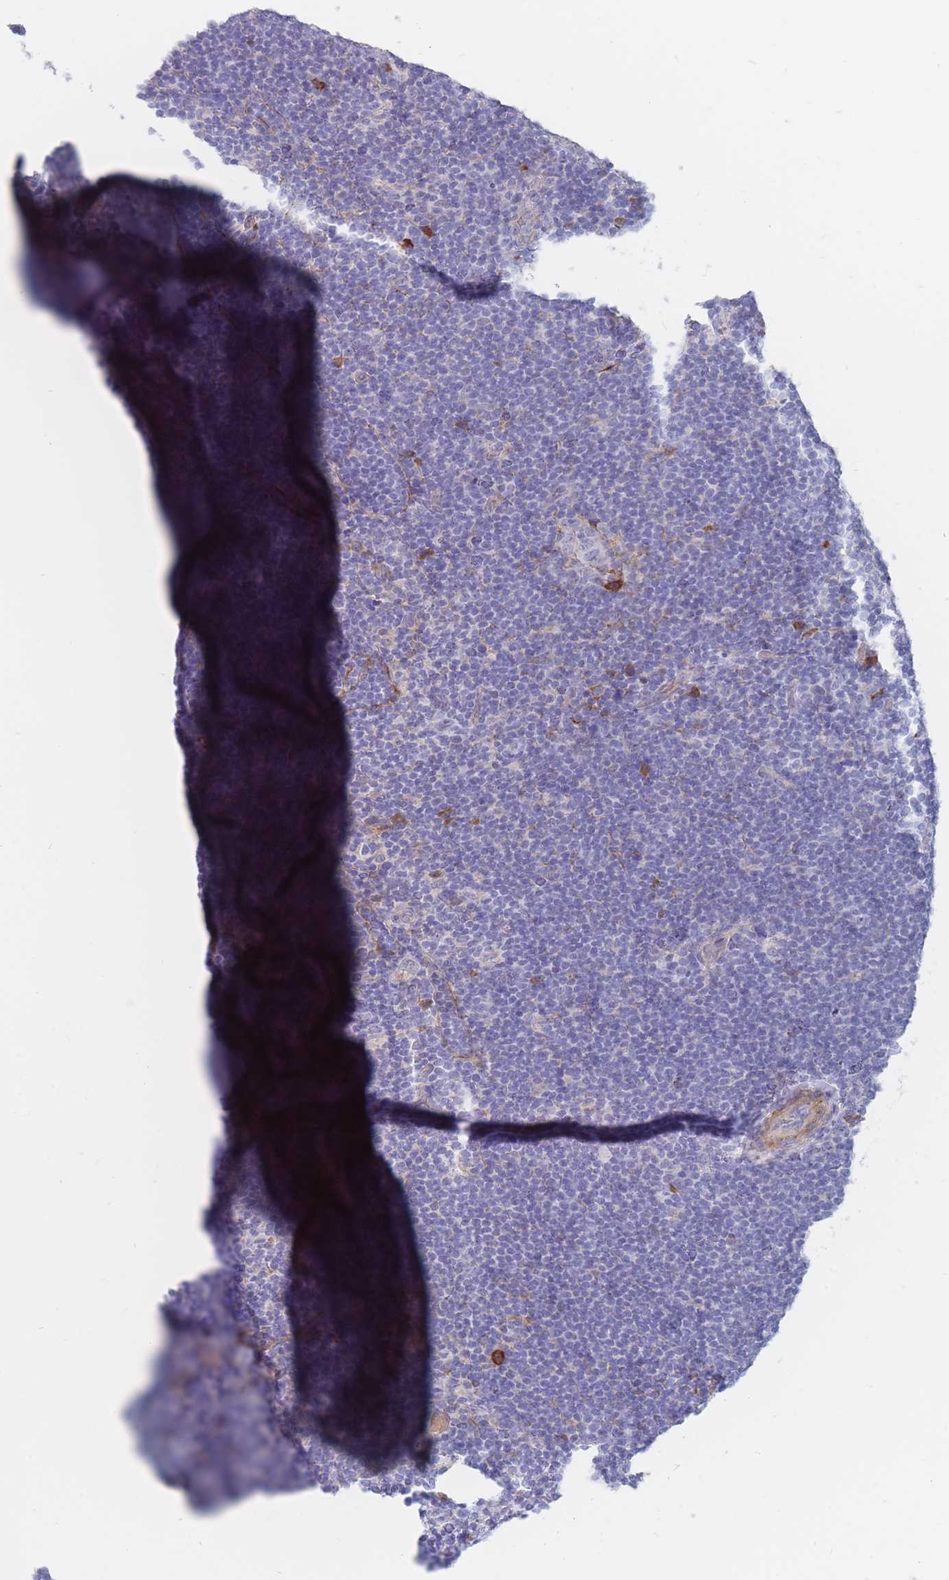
{"staining": {"intensity": "negative", "quantity": "none", "location": "none"}, "tissue": "lymphoma", "cell_type": "Tumor cells", "image_type": "cancer", "snomed": [{"axis": "morphology", "description": "Hodgkin's disease, NOS"}, {"axis": "topography", "description": "Lymph node"}], "caption": "Lymphoma stained for a protein using IHC demonstrates no positivity tumor cells.", "gene": "ERBIN", "patient": {"sex": "female", "age": 57}}